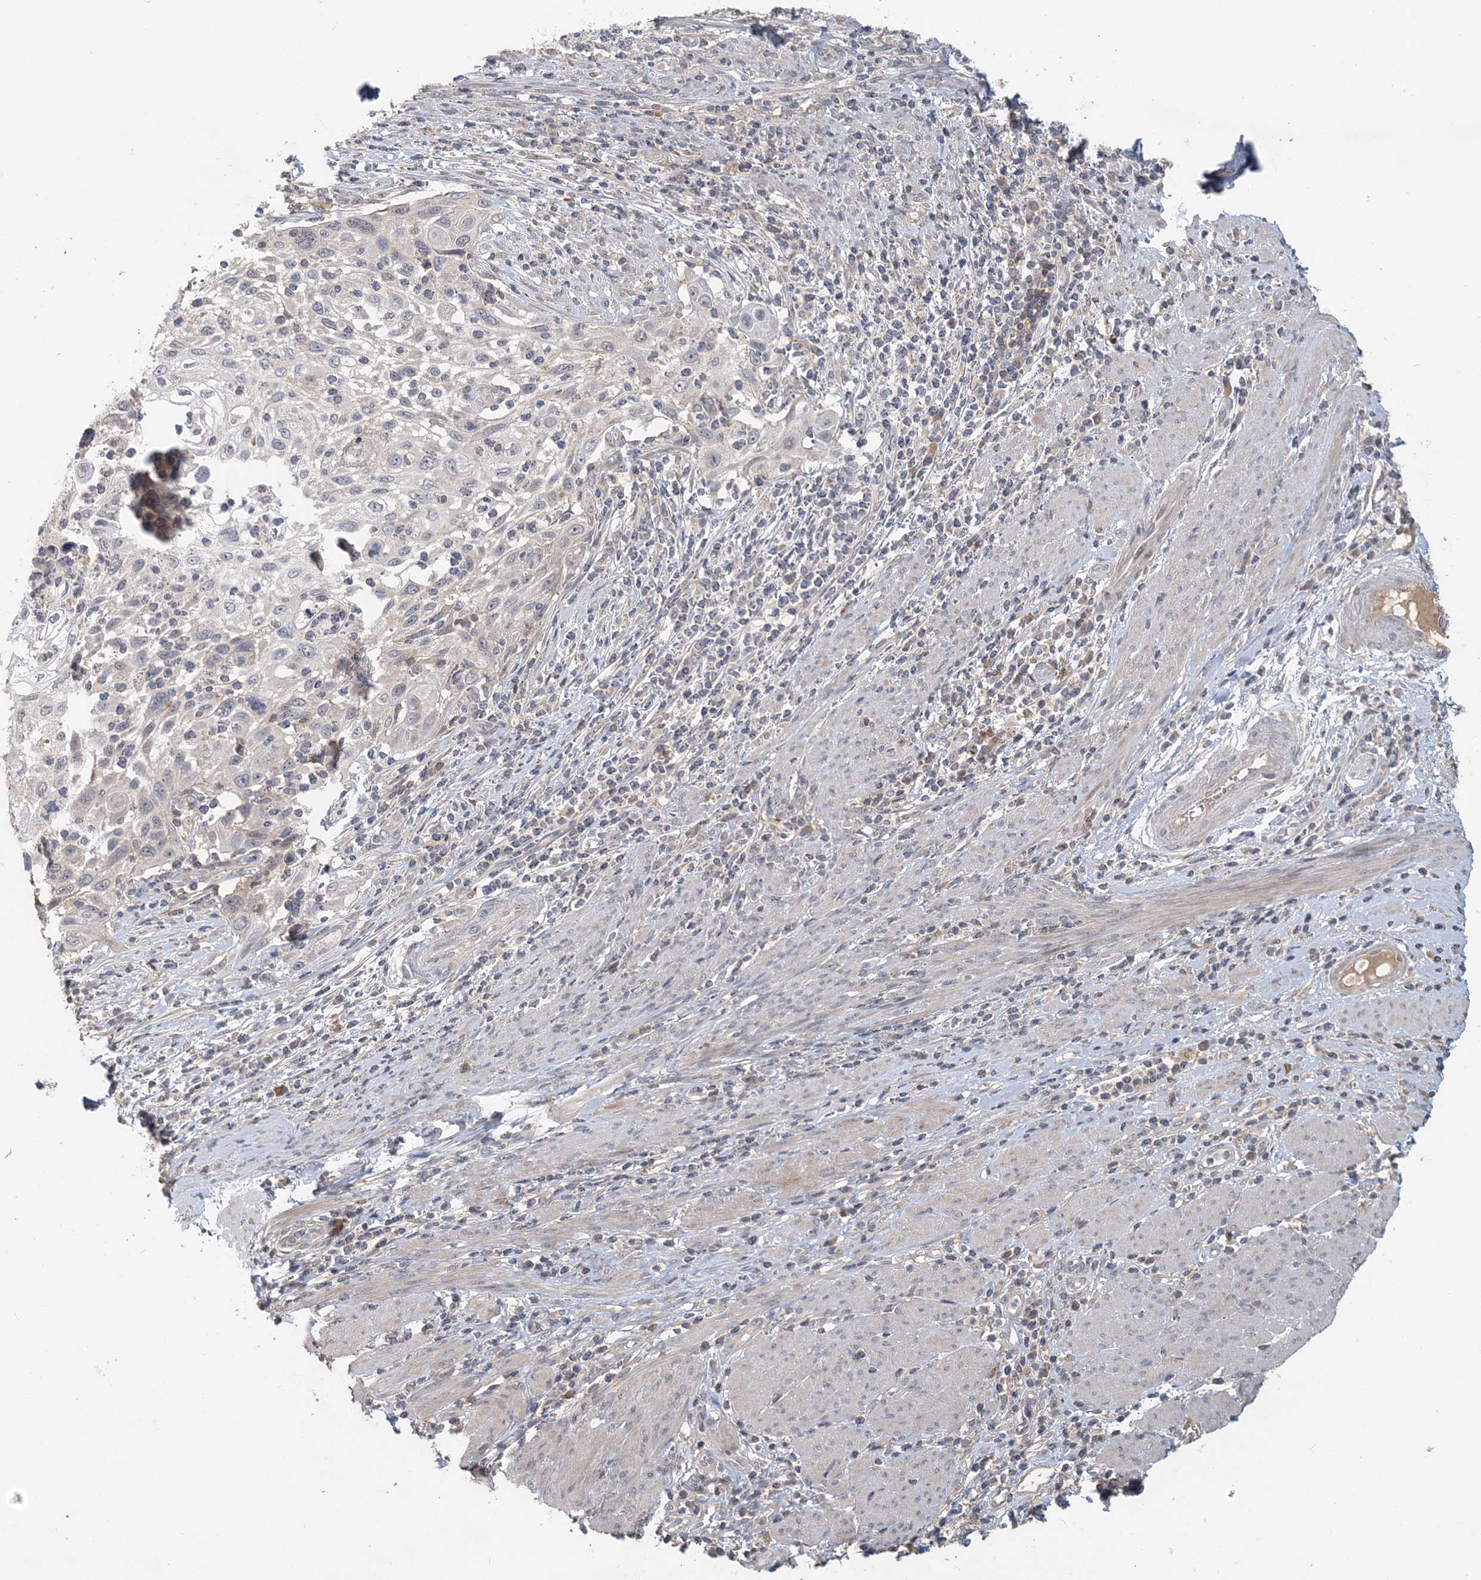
{"staining": {"intensity": "negative", "quantity": "none", "location": "none"}, "tissue": "cervical cancer", "cell_type": "Tumor cells", "image_type": "cancer", "snomed": [{"axis": "morphology", "description": "Squamous cell carcinoma, NOS"}, {"axis": "topography", "description": "Cervix"}], "caption": "Human squamous cell carcinoma (cervical) stained for a protein using IHC shows no staining in tumor cells.", "gene": "RNF25", "patient": {"sex": "female", "age": 70}}